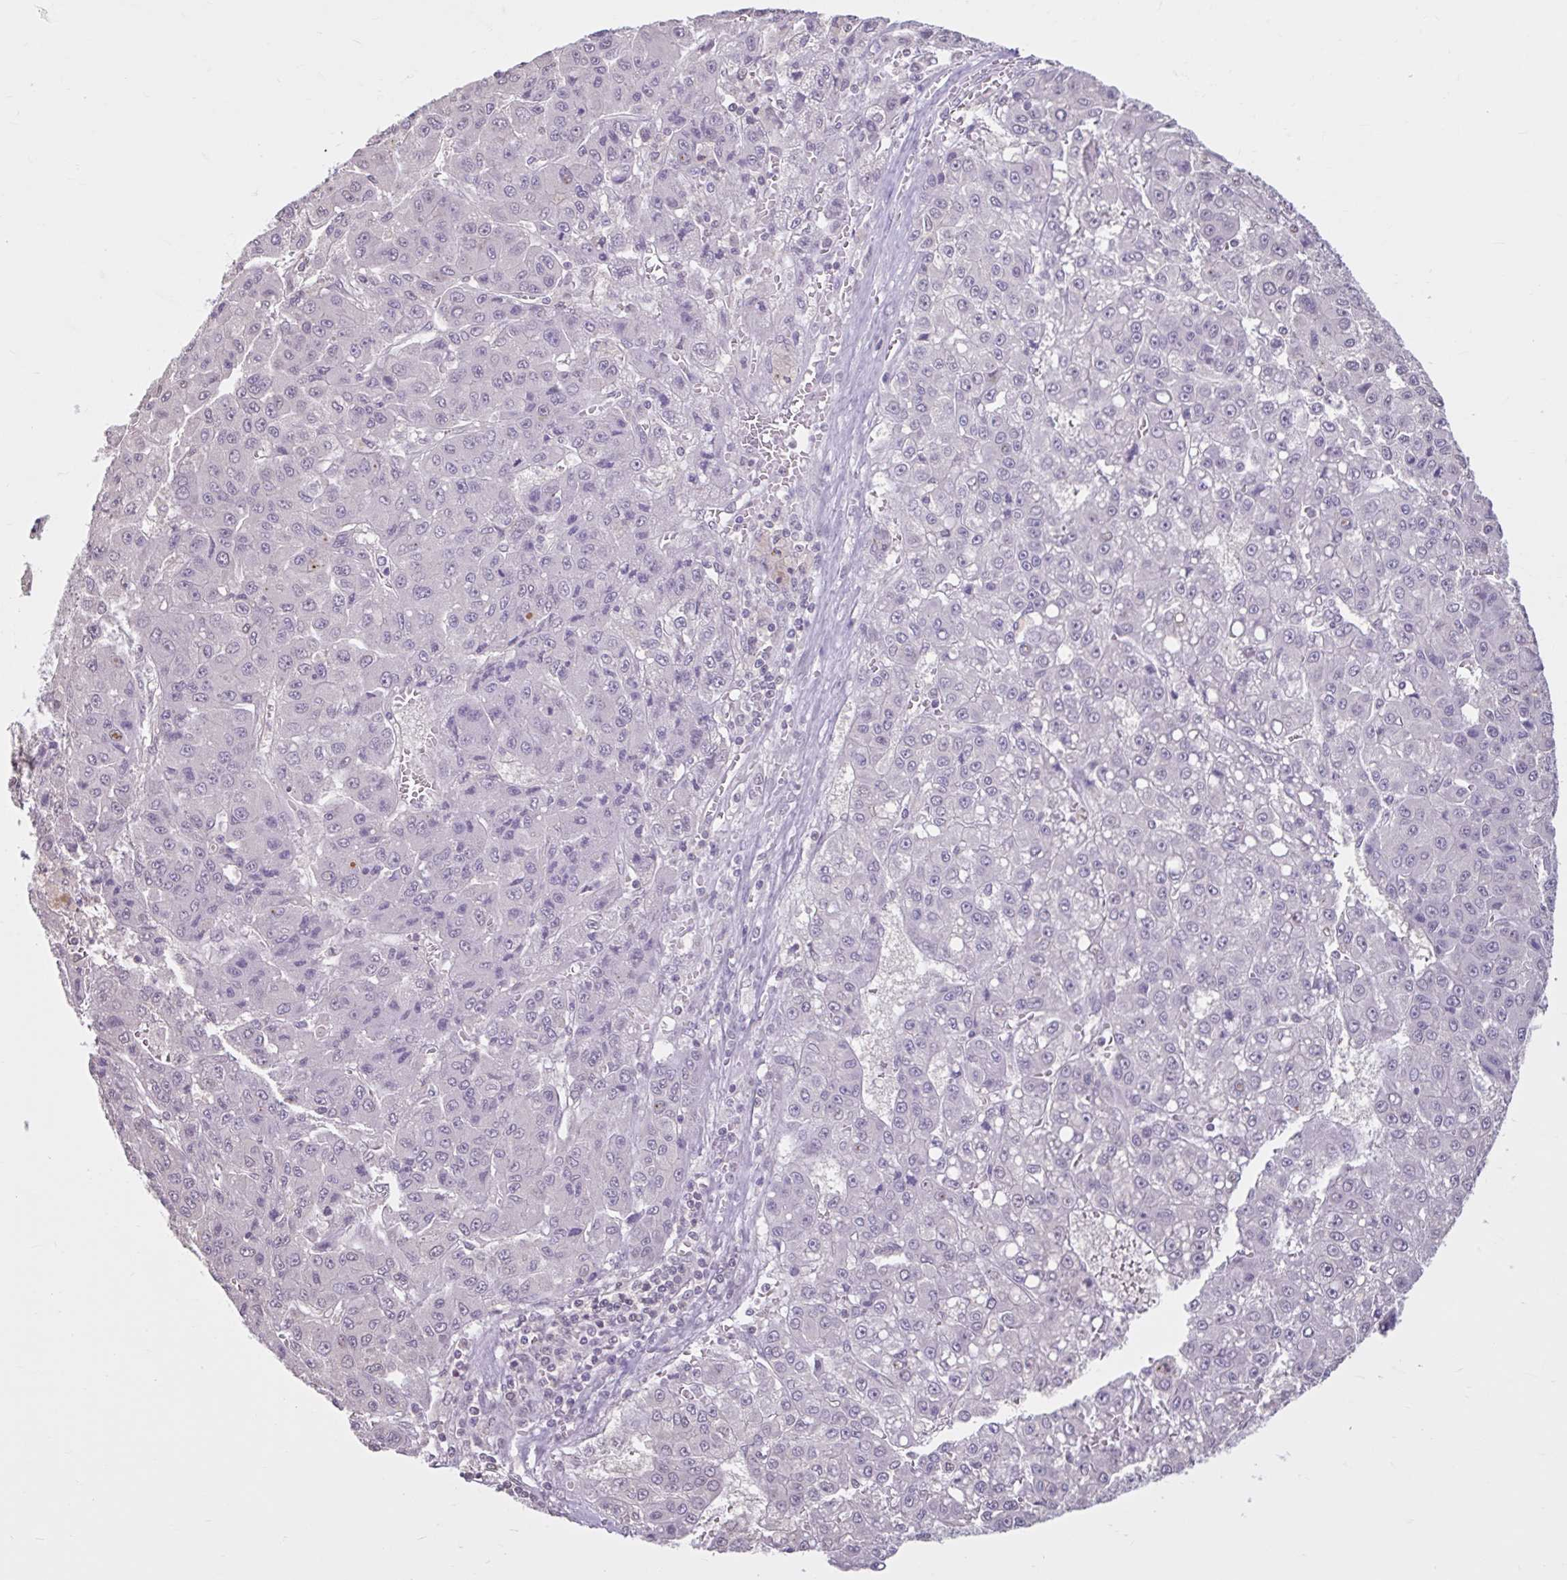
{"staining": {"intensity": "negative", "quantity": "none", "location": "none"}, "tissue": "liver cancer", "cell_type": "Tumor cells", "image_type": "cancer", "snomed": [{"axis": "morphology", "description": "Carcinoma, Hepatocellular, NOS"}, {"axis": "topography", "description": "Liver"}], "caption": "This is a photomicrograph of immunohistochemistry (IHC) staining of liver cancer (hepatocellular carcinoma), which shows no staining in tumor cells. (Brightfield microscopy of DAB immunohistochemistry at high magnification).", "gene": "CDH19", "patient": {"sex": "male", "age": 70}}